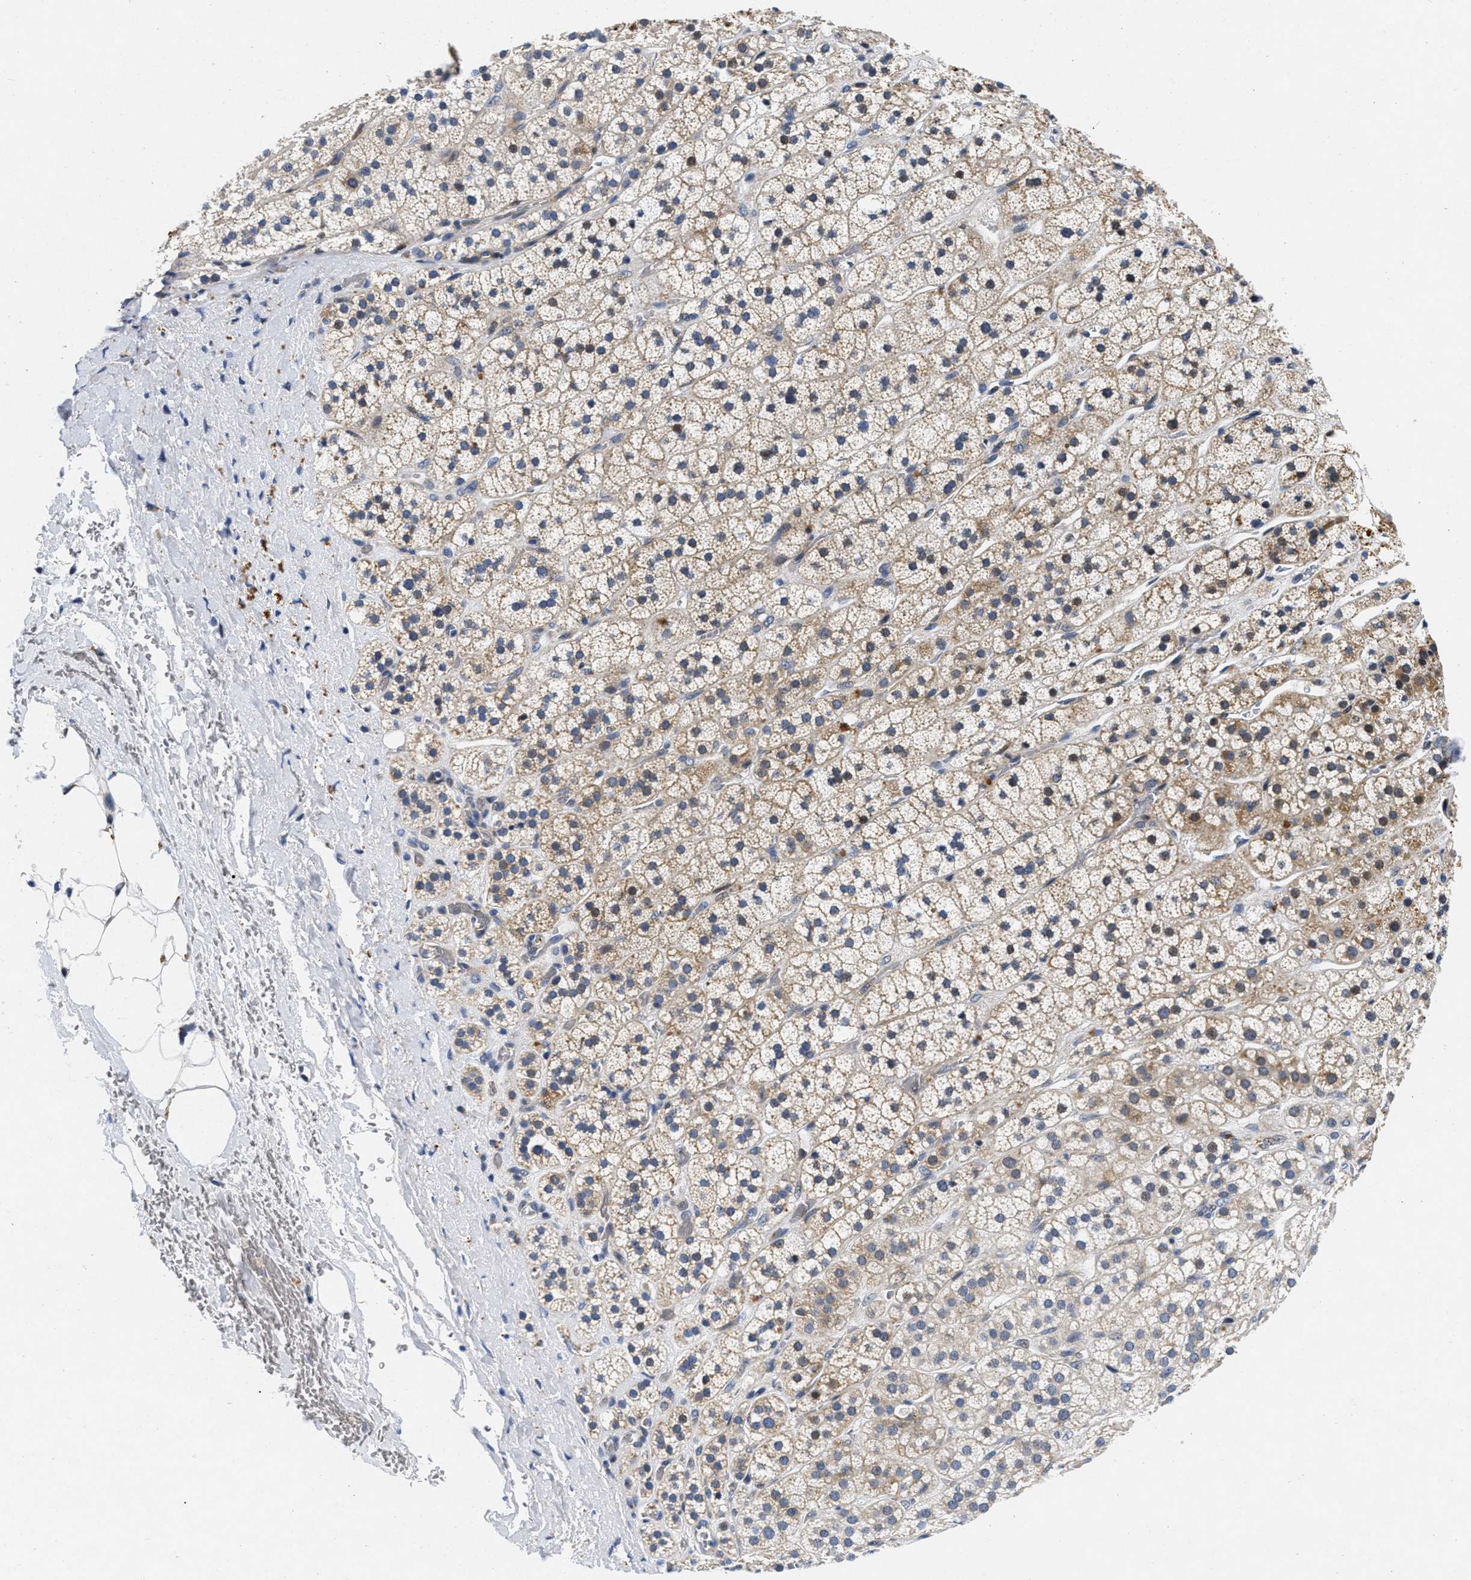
{"staining": {"intensity": "moderate", "quantity": "25%-75%", "location": "cytoplasmic/membranous"}, "tissue": "adrenal gland", "cell_type": "Glandular cells", "image_type": "normal", "snomed": [{"axis": "morphology", "description": "Normal tissue, NOS"}, {"axis": "topography", "description": "Adrenal gland"}], "caption": "Adrenal gland stained with DAB (3,3'-diaminobenzidine) immunohistochemistry (IHC) demonstrates medium levels of moderate cytoplasmic/membranous positivity in approximately 25%-75% of glandular cells.", "gene": "LAD1", "patient": {"sex": "male", "age": 56}}